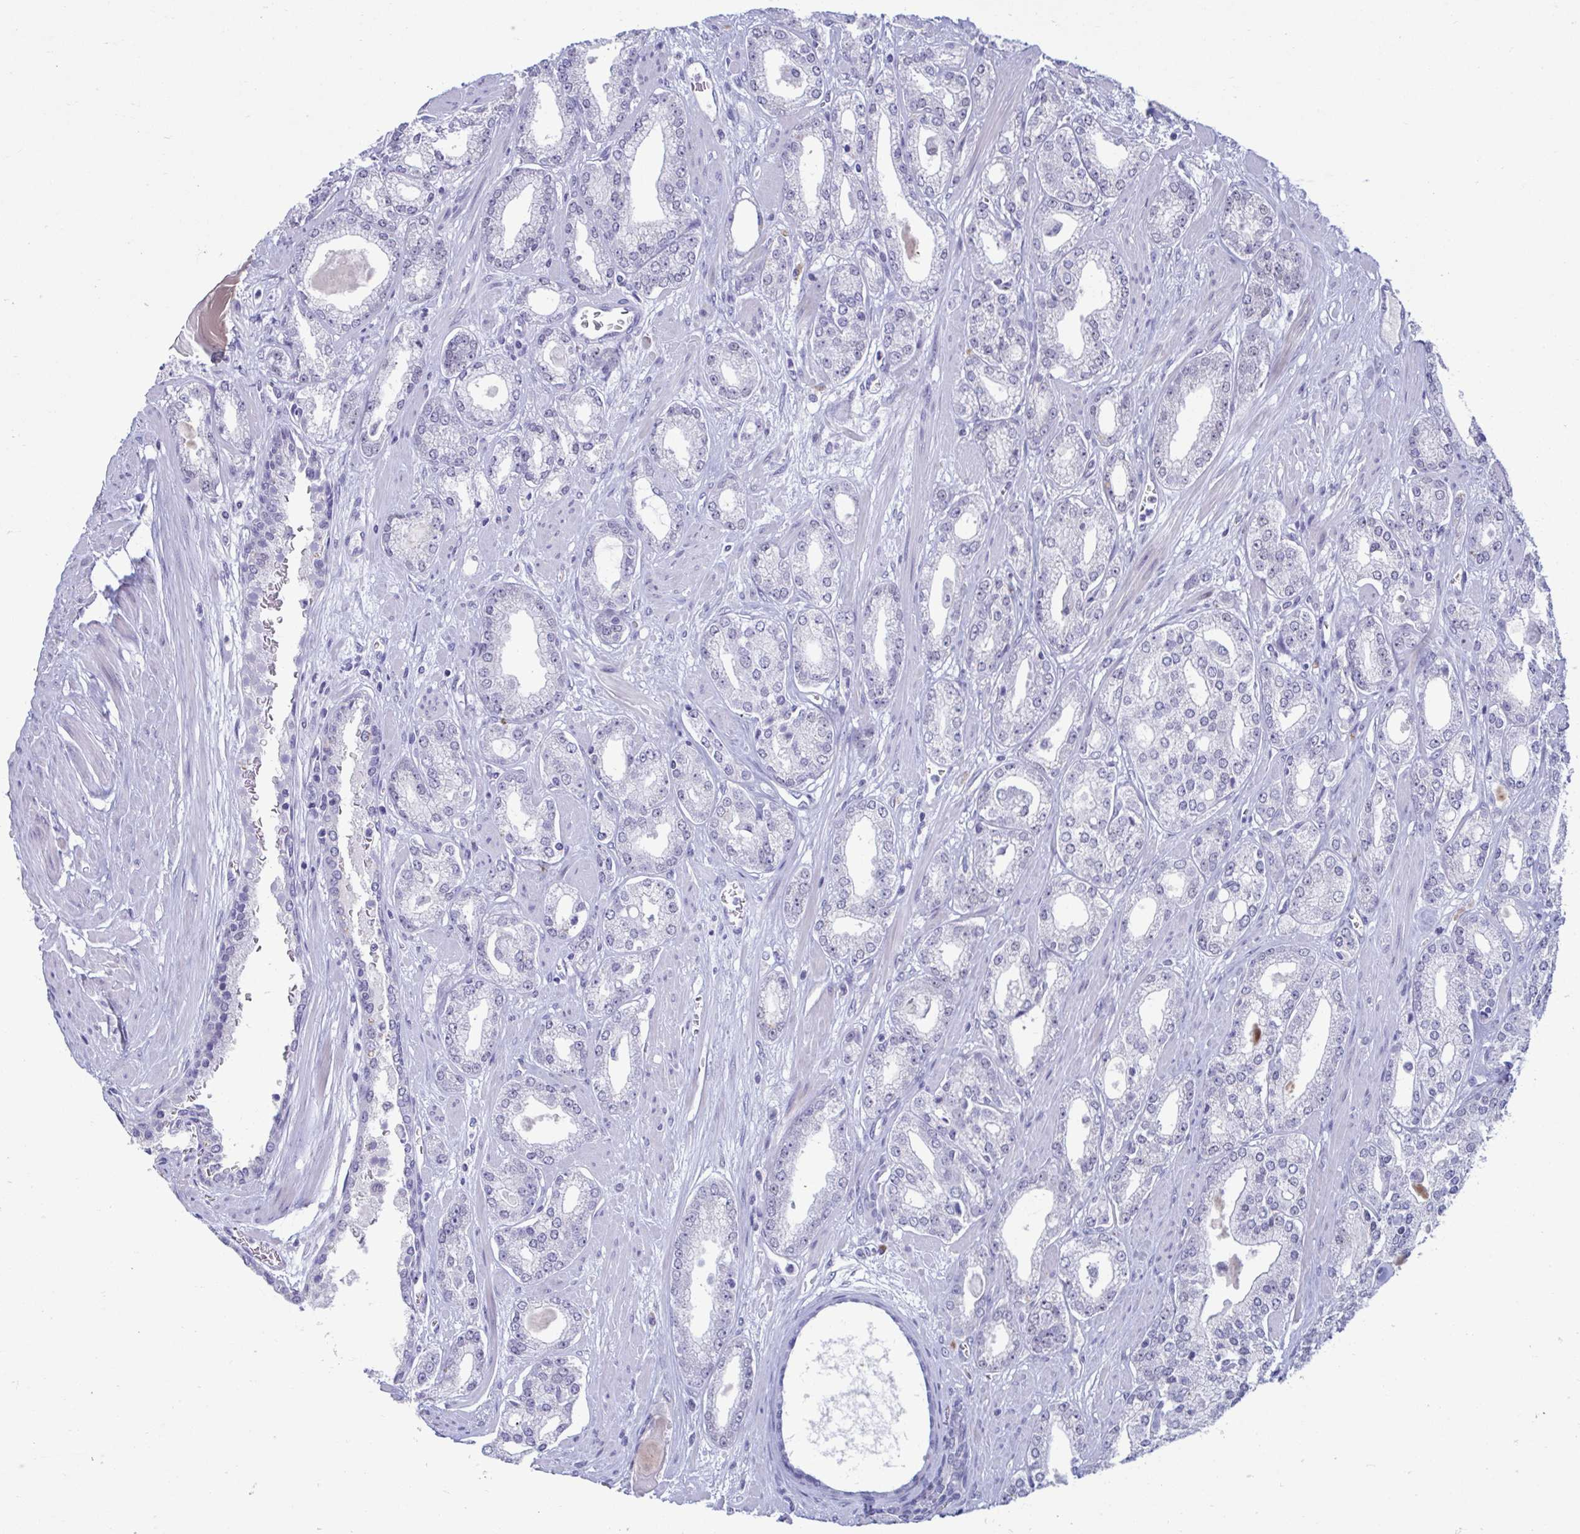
{"staining": {"intensity": "negative", "quantity": "none", "location": "none"}, "tissue": "prostate cancer", "cell_type": "Tumor cells", "image_type": "cancer", "snomed": [{"axis": "morphology", "description": "Adenocarcinoma, High grade"}, {"axis": "topography", "description": "Prostate"}], "caption": "This is an immunohistochemistry image of high-grade adenocarcinoma (prostate). There is no staining in tumor cells.", "gene": "PERM1", "patient": {"sex": "male", "age": 64}}